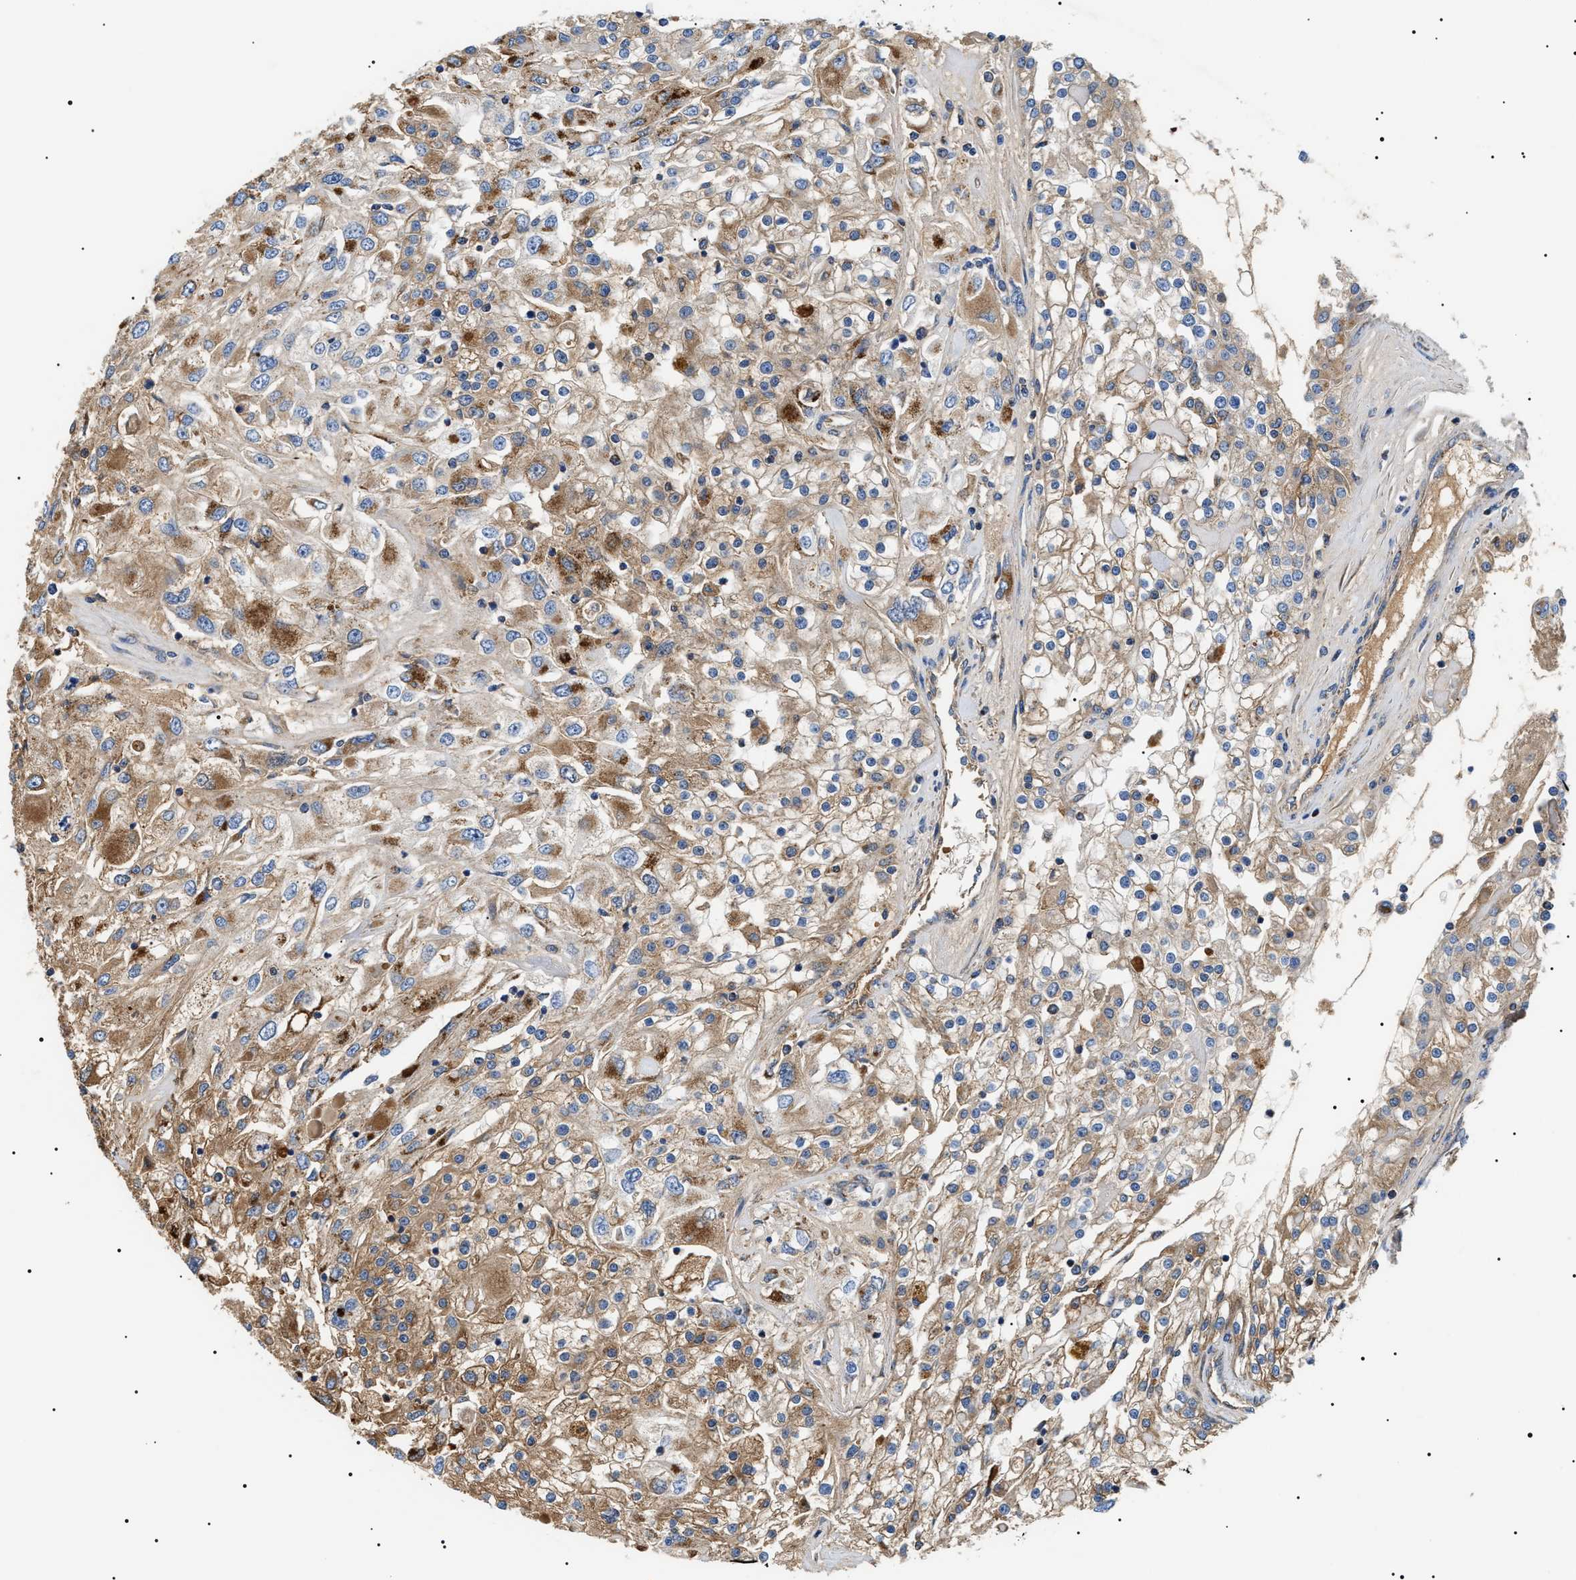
{"staining": {"intensity": "moderate", "quantity": ">75%", "location": "cytoplasmic/membranous"}, "tissue": "renal cancer", "cell_type": "Tumor cells", "image_type": "cancer", "snomed": [{"axis": "morphology", "description": "Adenocarcinoma, NOS"}, {"axis": "topography", "description": "Kidney"}], "caption": "Moderate cytoplasmic/membranous expression is present in about >75% of tumor cells in renal adenocarcinoma. (DAB (3,3'-diaminobenzidine) IHC, brown staining for protein, blue staining for nuclei).", "gene": "OXSM", "patient": {"sex": "female", "age": 52}}